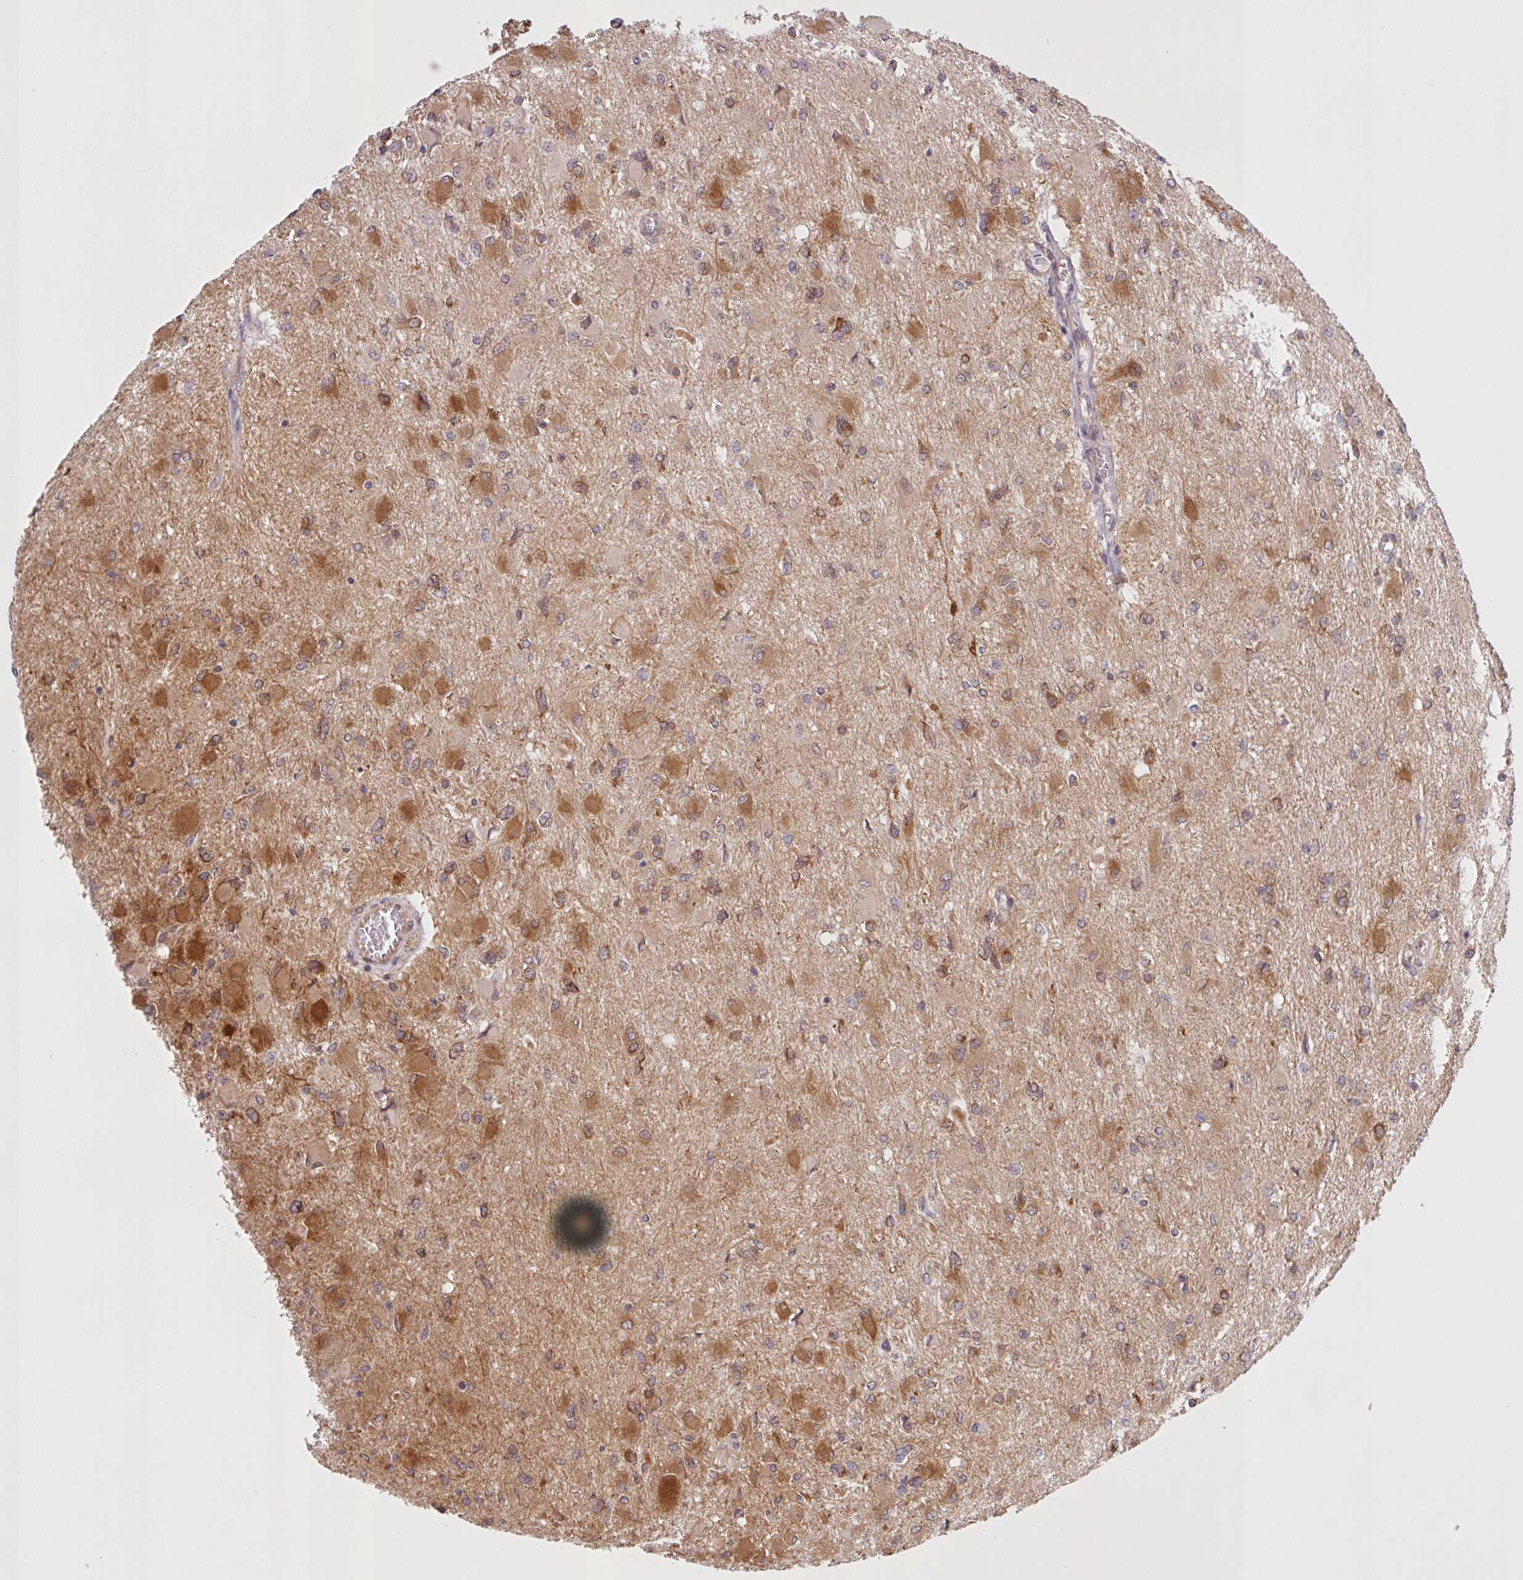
{"staining": {"intensity": "strong", "quantity": "25%-75%", "location": "cytoplasmic/membranous,nuclear"}, "tissue": "glioma", "cell_type": "Tumor cells", "image_type": "cancer", "snomed": [{"axis": "morphology", "description": "Glioma, malignant, High grade"}, {"axis": "topography", "description": "Cerebral cortex"}], "caption": "Human glioma stained with a brown dye displays strong cytoplasmic/membranous and nuclear positive expression in about 25%-75% of tumor cells.", "gene": "CAMLG", "patient": {"sex": "female", "age": 36}}